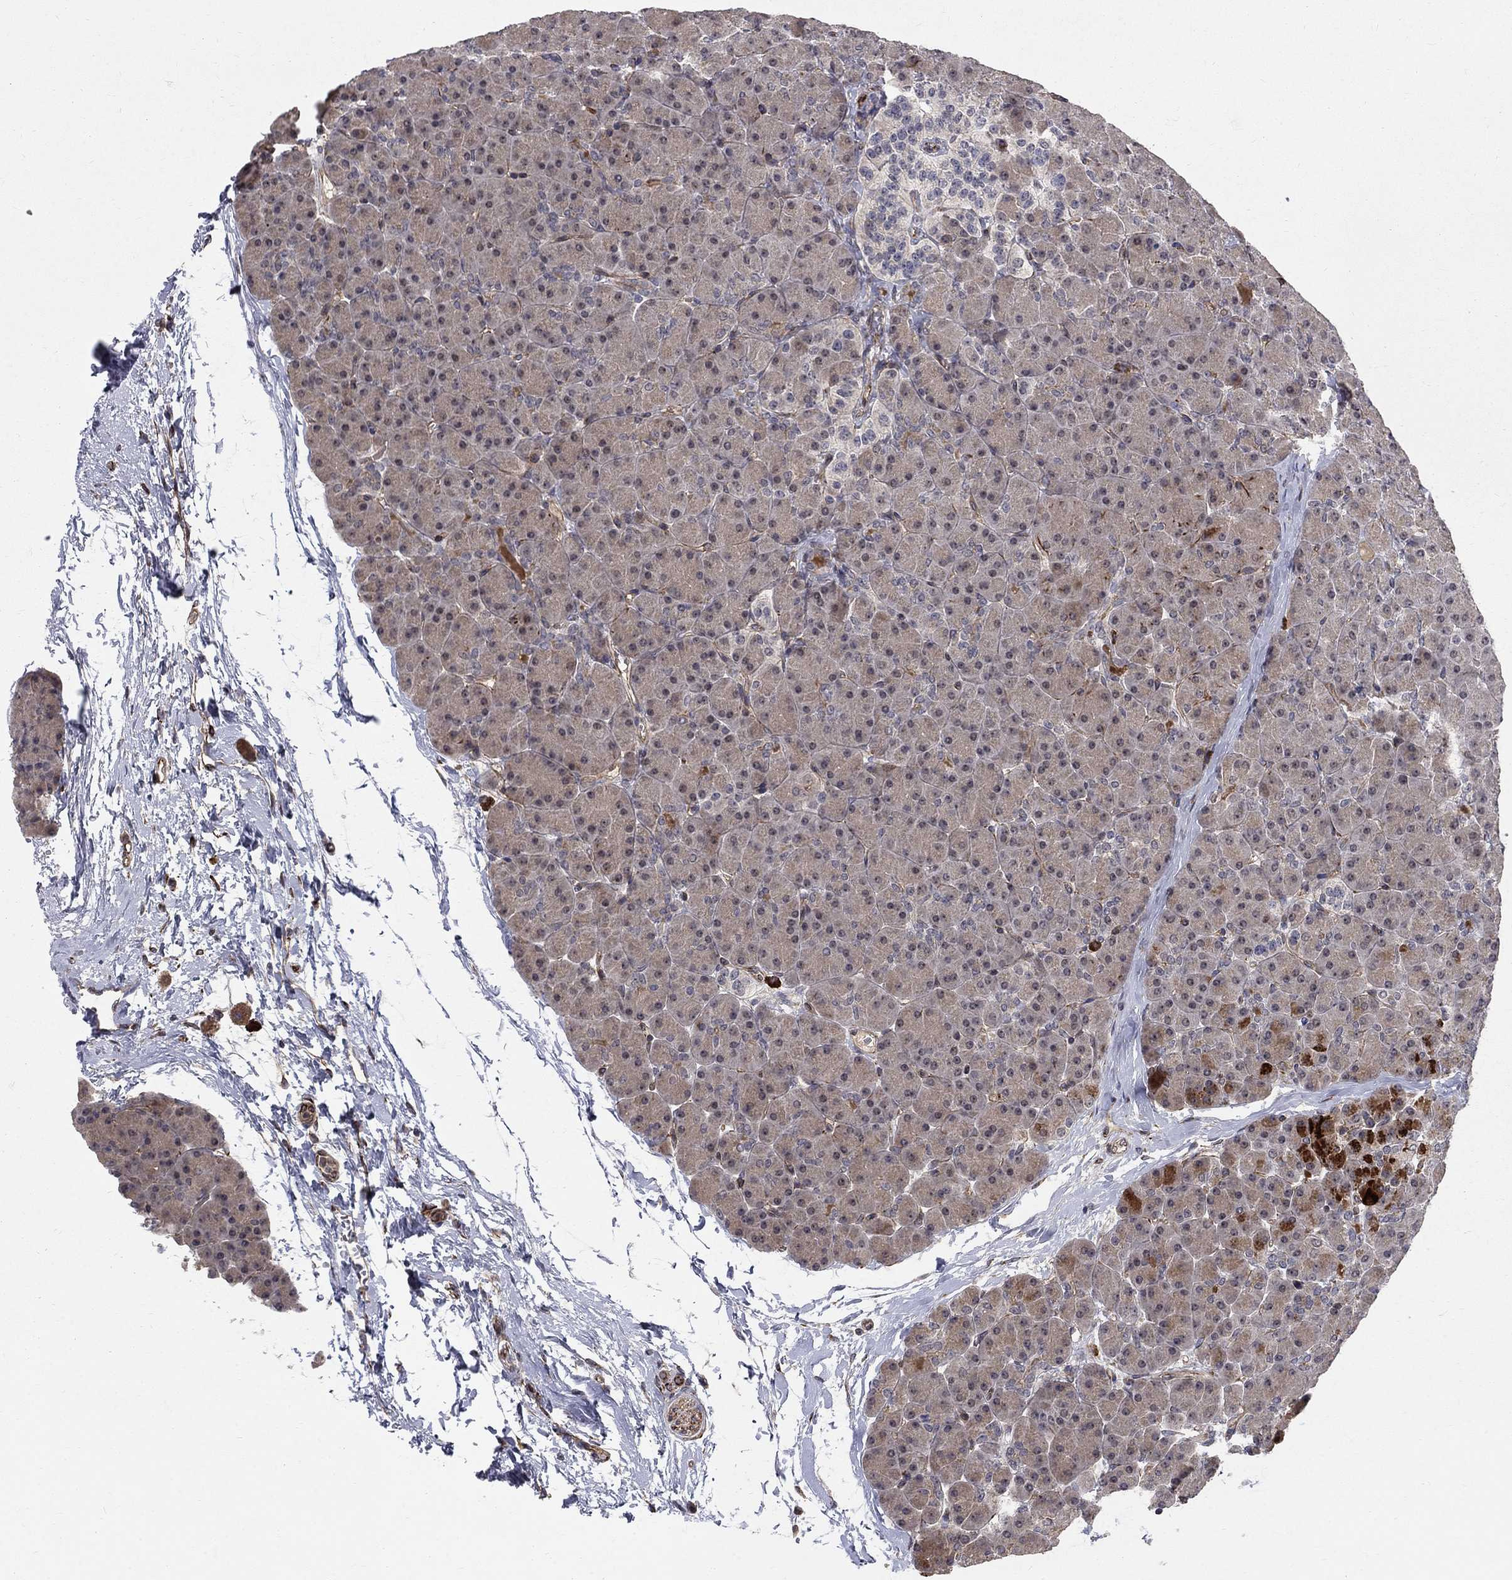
{"staining": {"intensity": "negative", "quantity": "none", "location": "none"}, "tissue": "pancreas", "cell_type": "Exocrine glandular cells", "image_type": "normal", "snomed": [{"axis": "morphology", "description": "Normal tissue, NOS"}, {"axis": "topography", "description": "Pancreas"}], "caption": "Unremarkable pancreas was stained to show a protein in brown. There is no significant positivity in exocrine glandular cells. The staining is performed using DAB (3,3'-diaminobenzidine) brown chromogen with nuclei counter-stained in using hematoxylin.", "gene": "MSRA", "patient": {"sex": "female", "age": 44}}